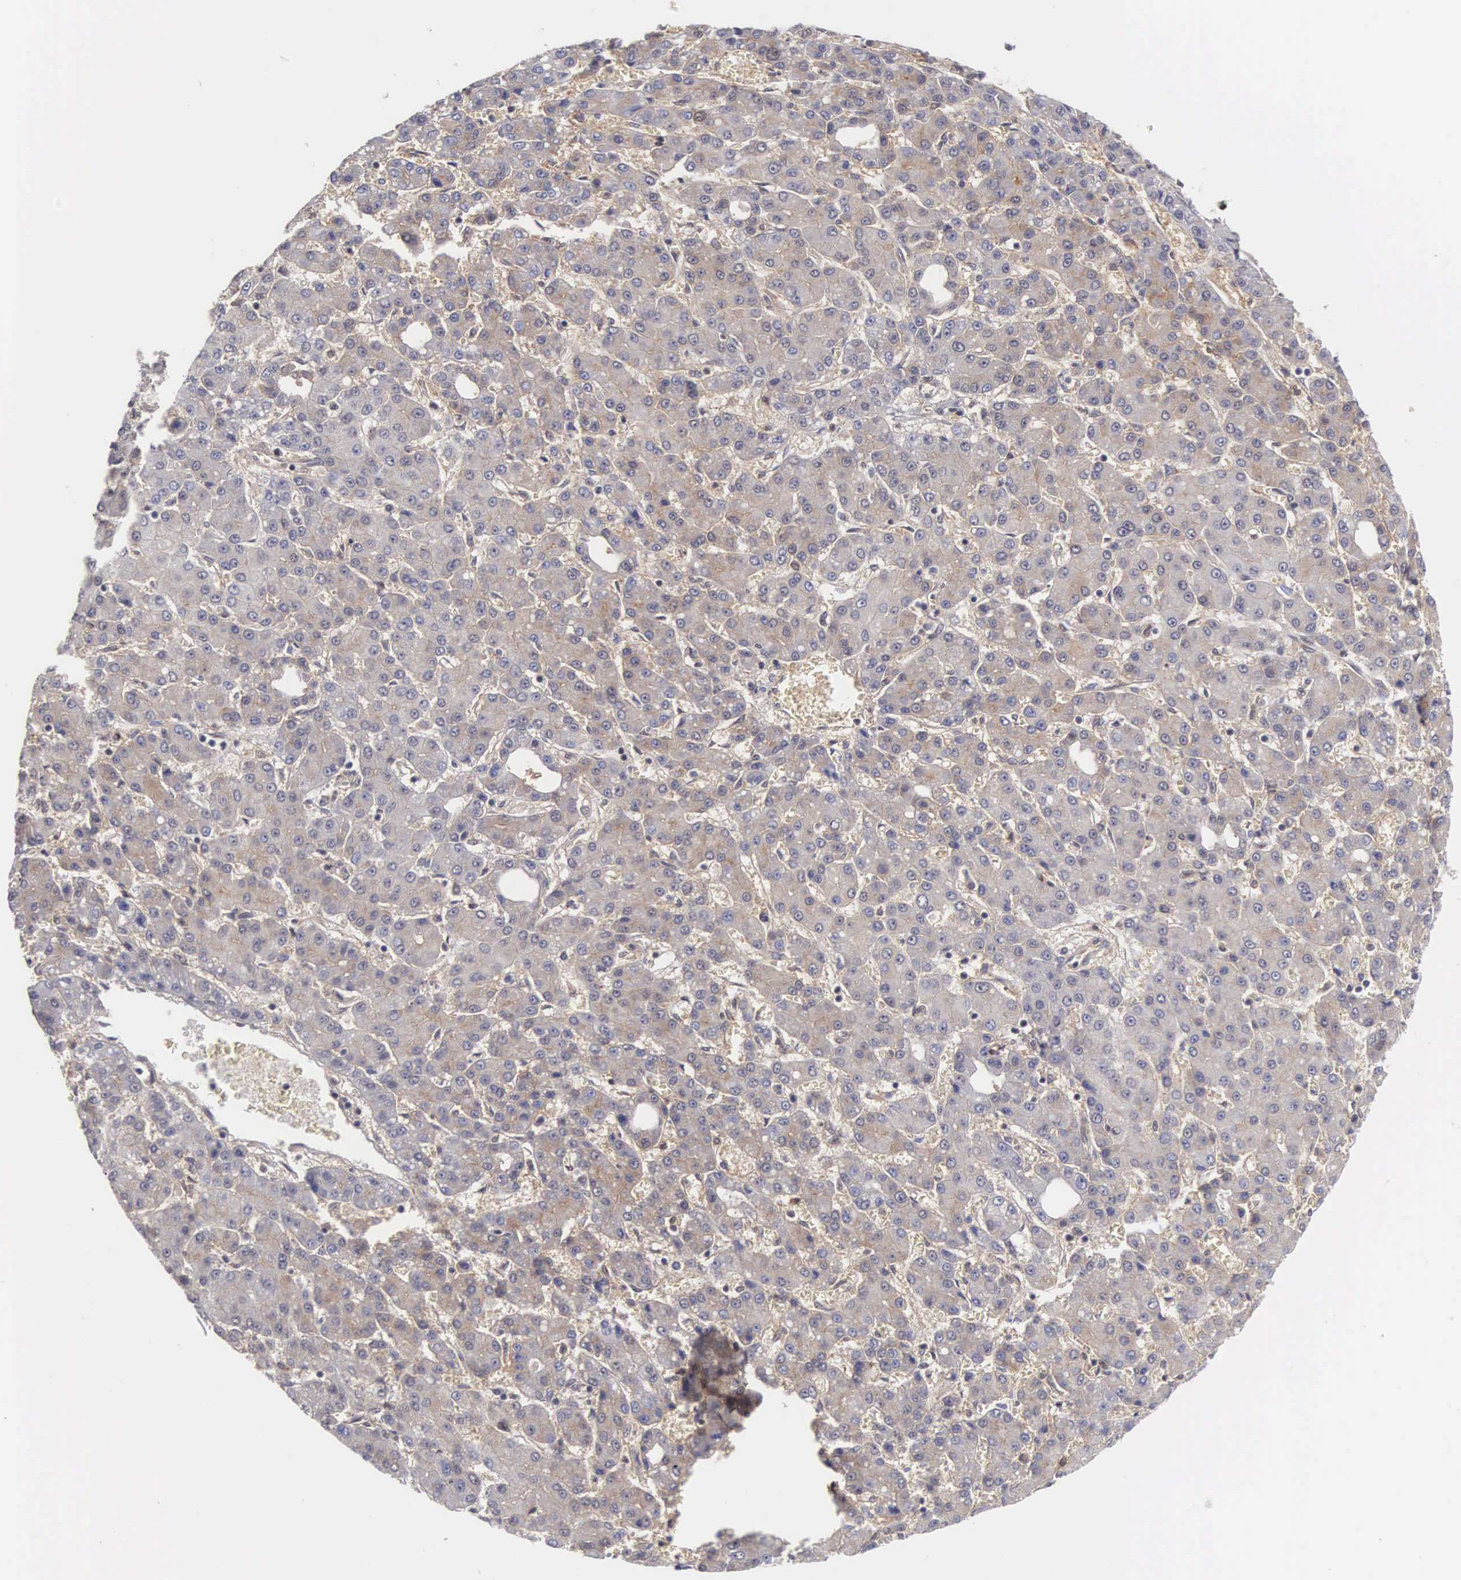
{"staining": {"intensity": "weak", "quantity": "25%-75%", "location": "cytoplasmic/membranous"}, "tissue": "liver cancer", "cell_type": "Tumor cells", "image_type": "cancer", "snomed": [{"axis": "morphology", "description": "Carcinoma, Hepatocellular, NOS"}, {"axis": "topography", "description": "Liver"}], "caption": "Approximately 25%-75% of tumor cells in human liver cancer (hepatocellular carcinoma) demonstrate weak cytoplasmic/membranous protein expression as visualized by brown immunohistochemical staining.", "gene": "NR4A2", "patient": {"sex": "male", "age": 69}}